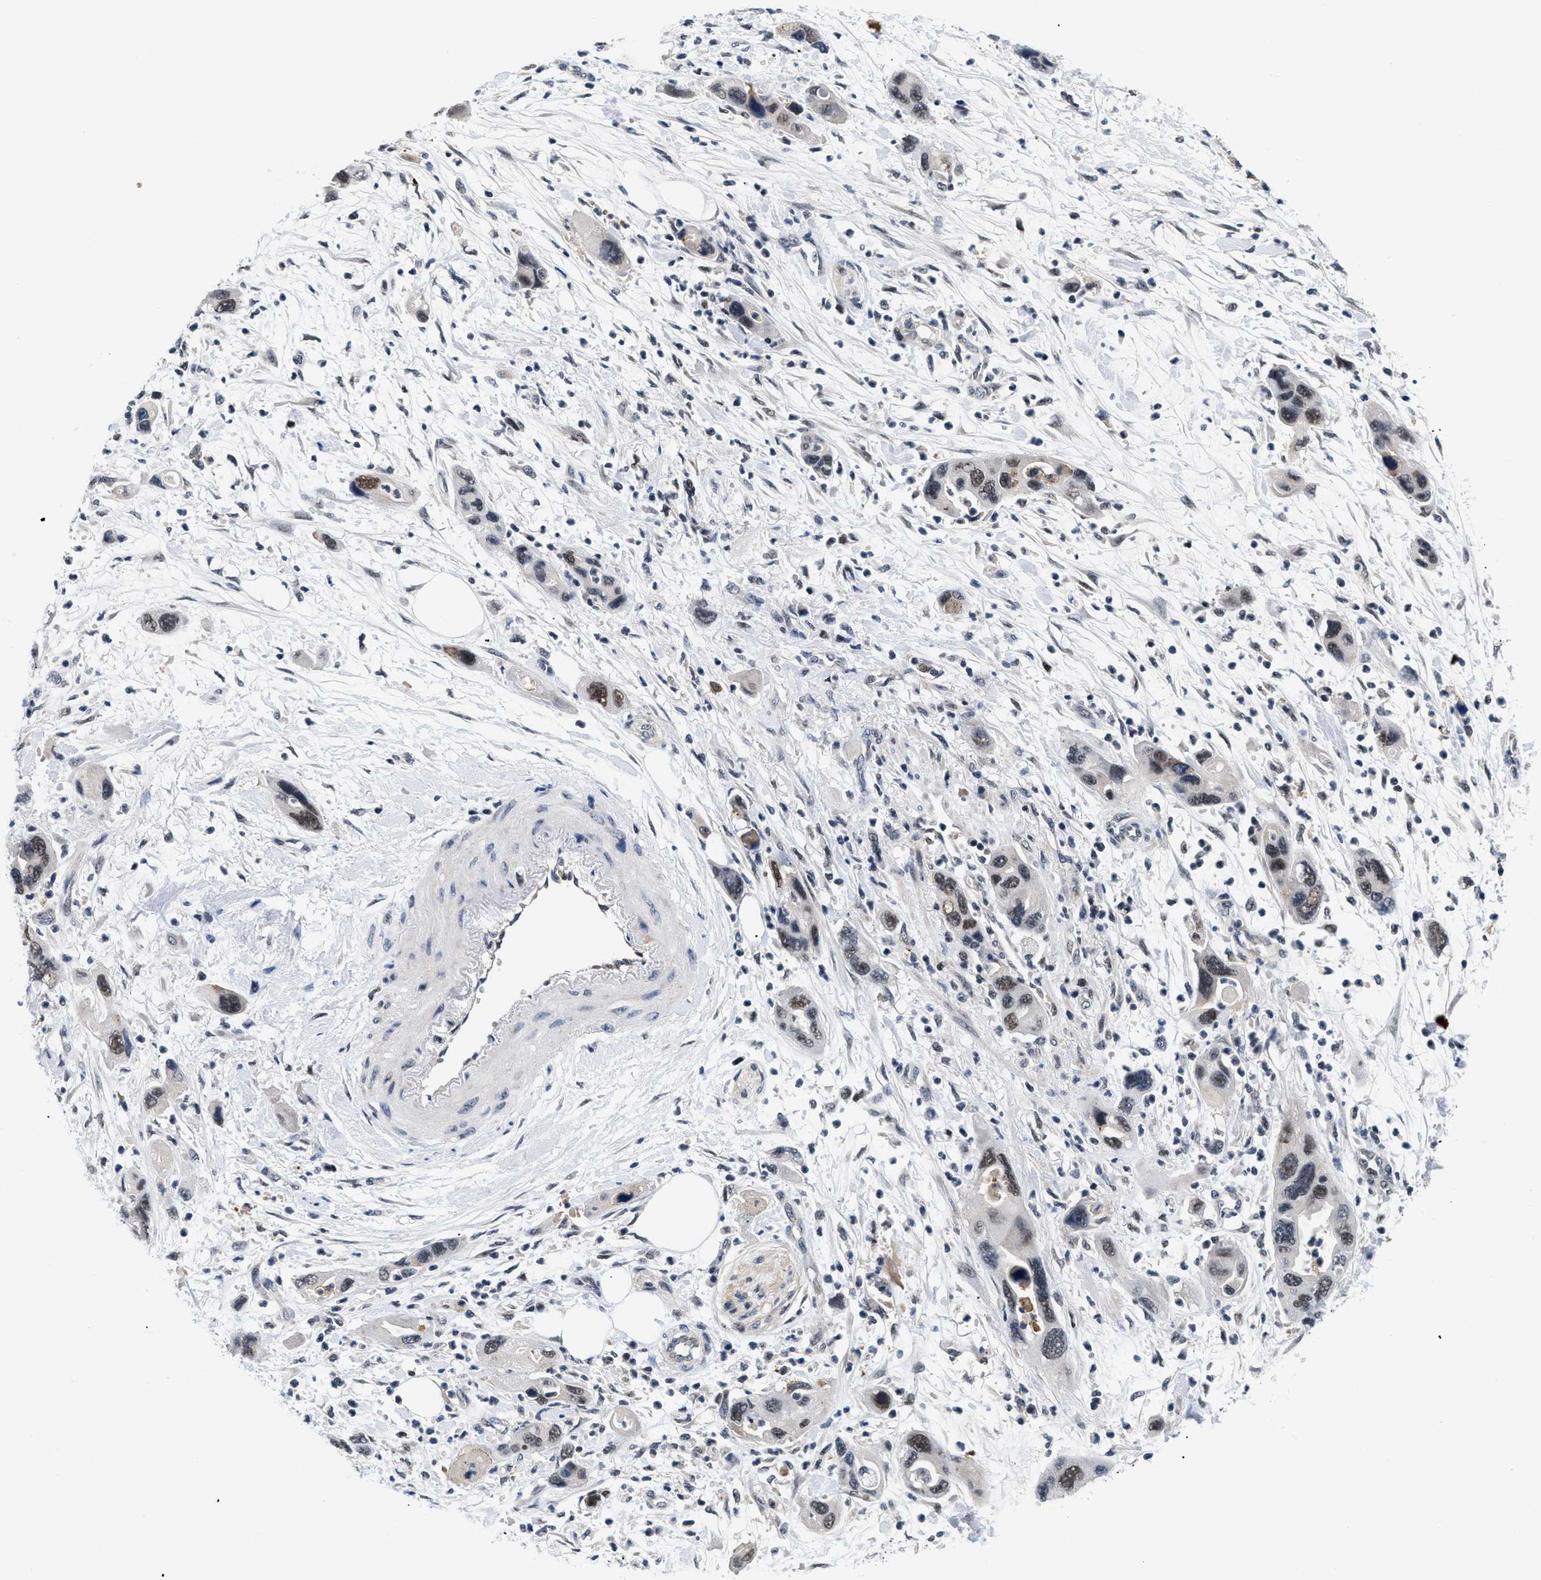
{"staining": {"intensity": "moderate", "quantity": "25%-75%", "location": "nuclear"}, "tissue": "pancreatic cancer", "cell_type": "Tumor cells", "image_type": "cancer", "snomed": [{"axis": "morphology", "description": "Normal tissue, NOS"}, {"axis": "morphology", "description": "Adenocarcinoma, NOS"}, {"axis": "topography", "description": "Pancreas"}], "caption": "Human pancreatic cancer stained for a protein (brown) reveals moderate nuclear positive staining in about 25%-75% of tumor cells.", "gene": "PITHD1", "patient": {"sex": "female", "age": 71}}